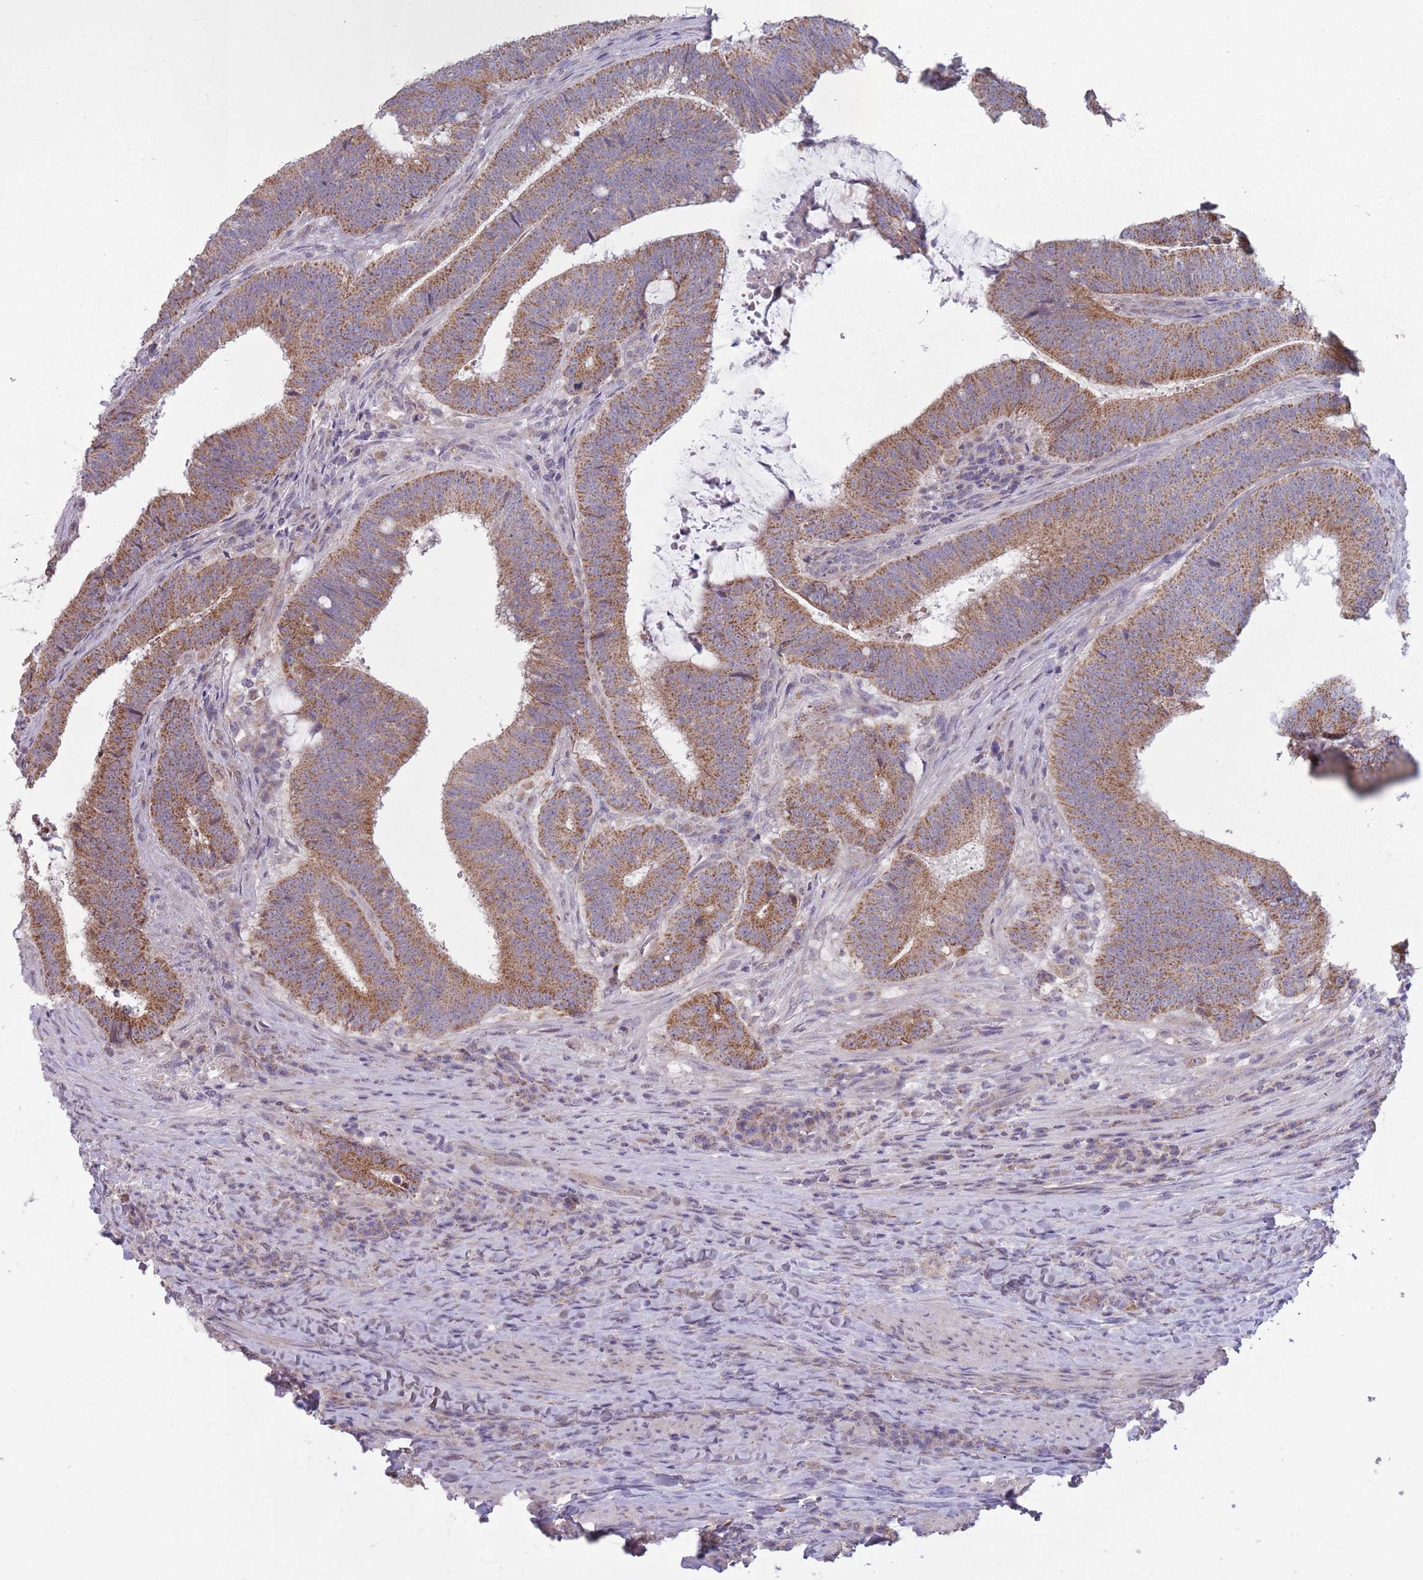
{"staining": {"intensity": "moderate", "quantity": ">75%", "location": "cytoplasmic/membranous"}, "tissue": "colorectal cancer", "cell_type": "Tumor cells", "image_type": "cancer", "snomed": [{"axis": "morphology", "description": "Adenocarcinoma, NOS"}, {"axis": "topography", "description": "Colon"}], "caption": "Colorectal cancer tissue demonstrates moderate cytoplasmic/membranous expression in approximately >75% of tumor cells, visualized by immunohistochemistry.", "gene": "MRPS18C", "patient": {"sex": "female", "age": 43}}